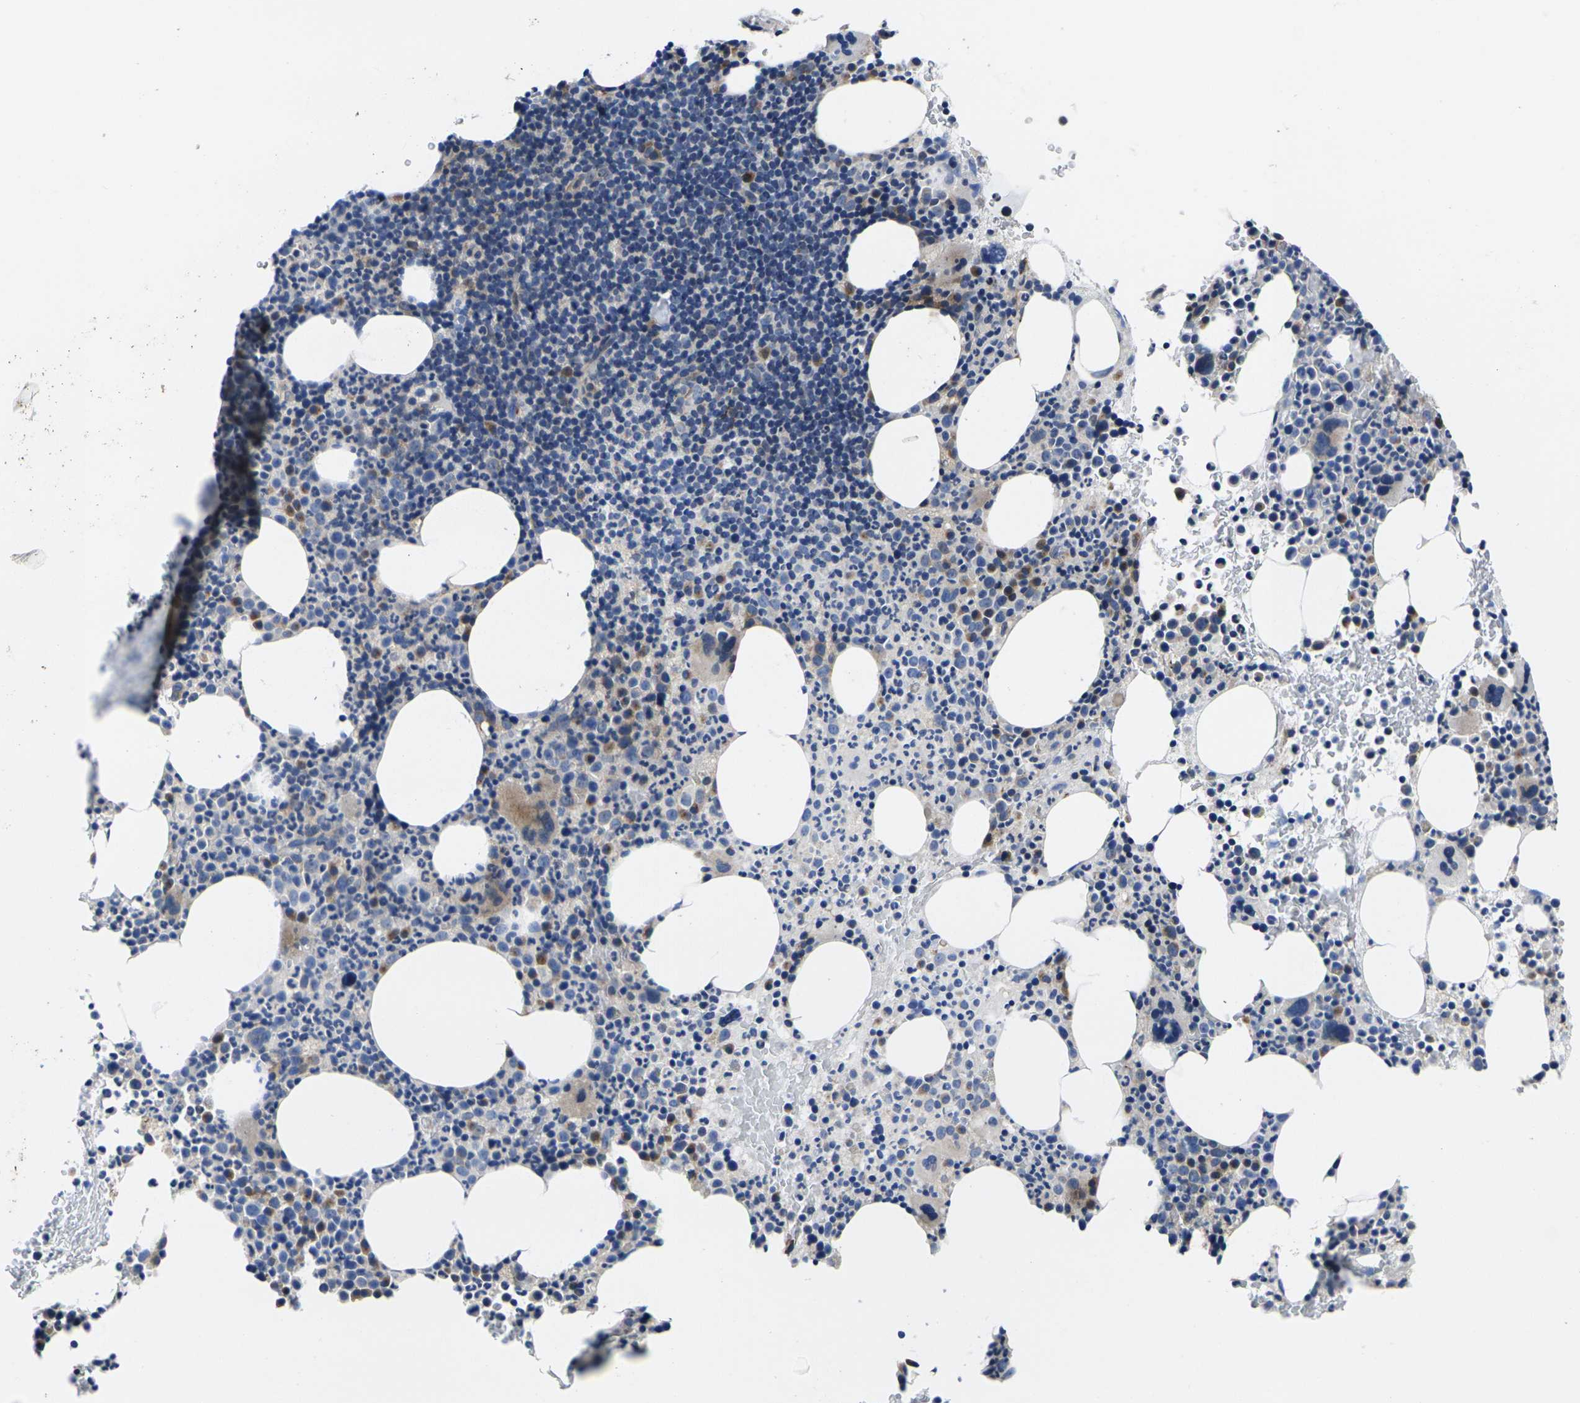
{"staining": {"intensity": "weak", "quantity": "<25%", "location": "cytoplasmic/membranous"}, "tissue": "bone marrow", "cell_type": "Hematopoietic cells", "image_type": "normal", "snomed": [{"axis": "morphology", "description": "Normal tissue, NOS"}, {"axis": "morphology", "description": "Inflammation, NOS"}, {"axis": "topography", "description": "Bone marrow"}], "caption": "Immunohistochemistry (IHC) of normal human bone marrow exhibits no expression in hematopoietic cells. (DAB (3,3'-diaminobenzidine) immunohistochemistry visualized using brightfield microscopy, high magnification).", "gene": "CYP2C8", "patient": {"sex": "male", "age": 73}}